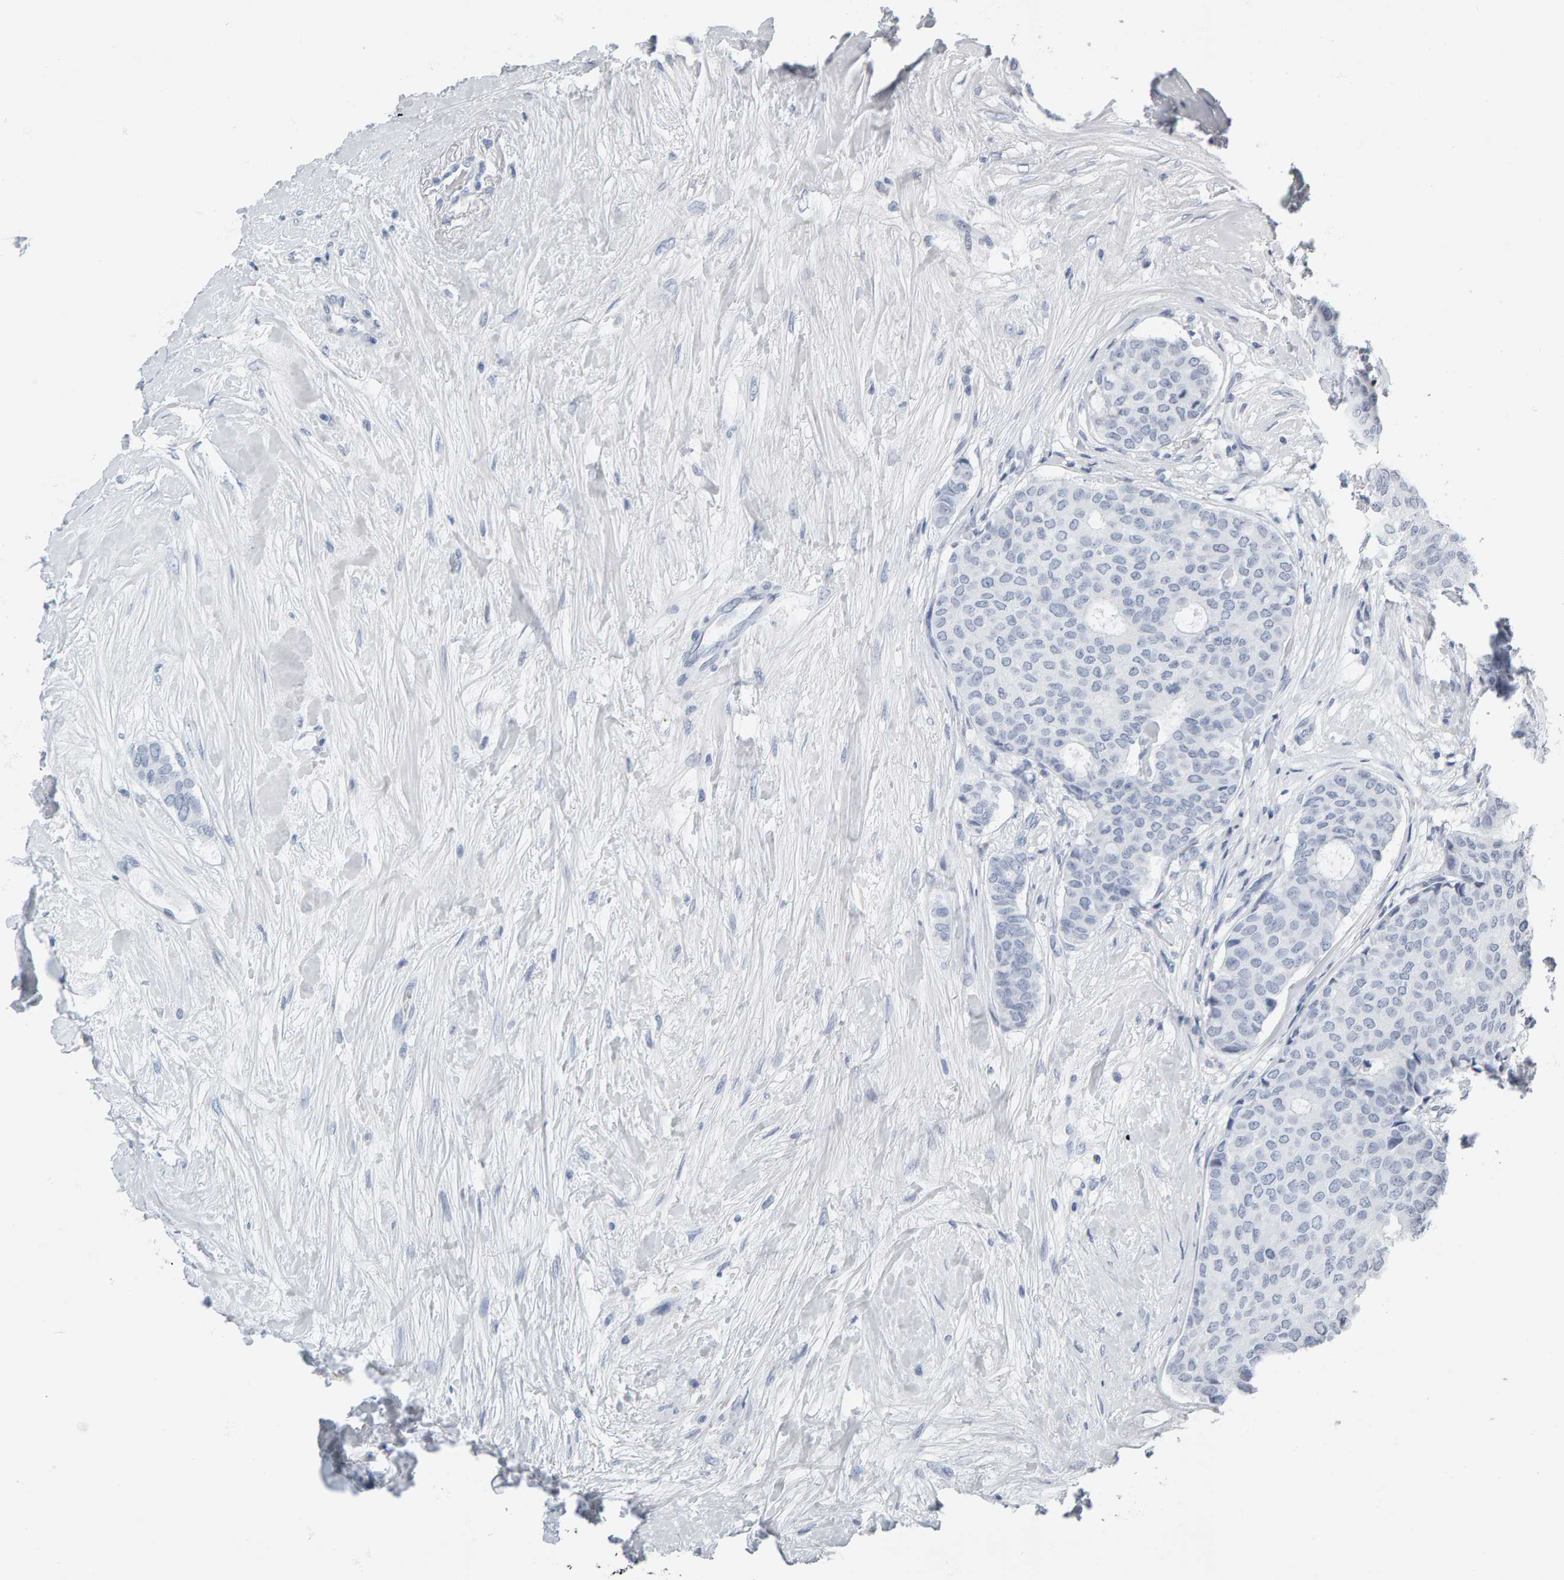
{"staining": {"intensity": "negative", "quantity": "none", "location": "none"}, "tissue": "breast cancer", "cell_type": "Tumor cells", "image_type": "cancer", "snomed": [{"axis": "morphology", "description": "Duct carcinoma"}, {"axis": "topography", "description": "Breast"}], "caption": "An IHC image of breast cancer (infiltrating ductal carcinoma) is shown. There is no staining in tumor cells of breast cancer (infiltrating ductal carcinoma).", "gene": "SPACA3", "patient": {"sex": "female", "age": 75}}